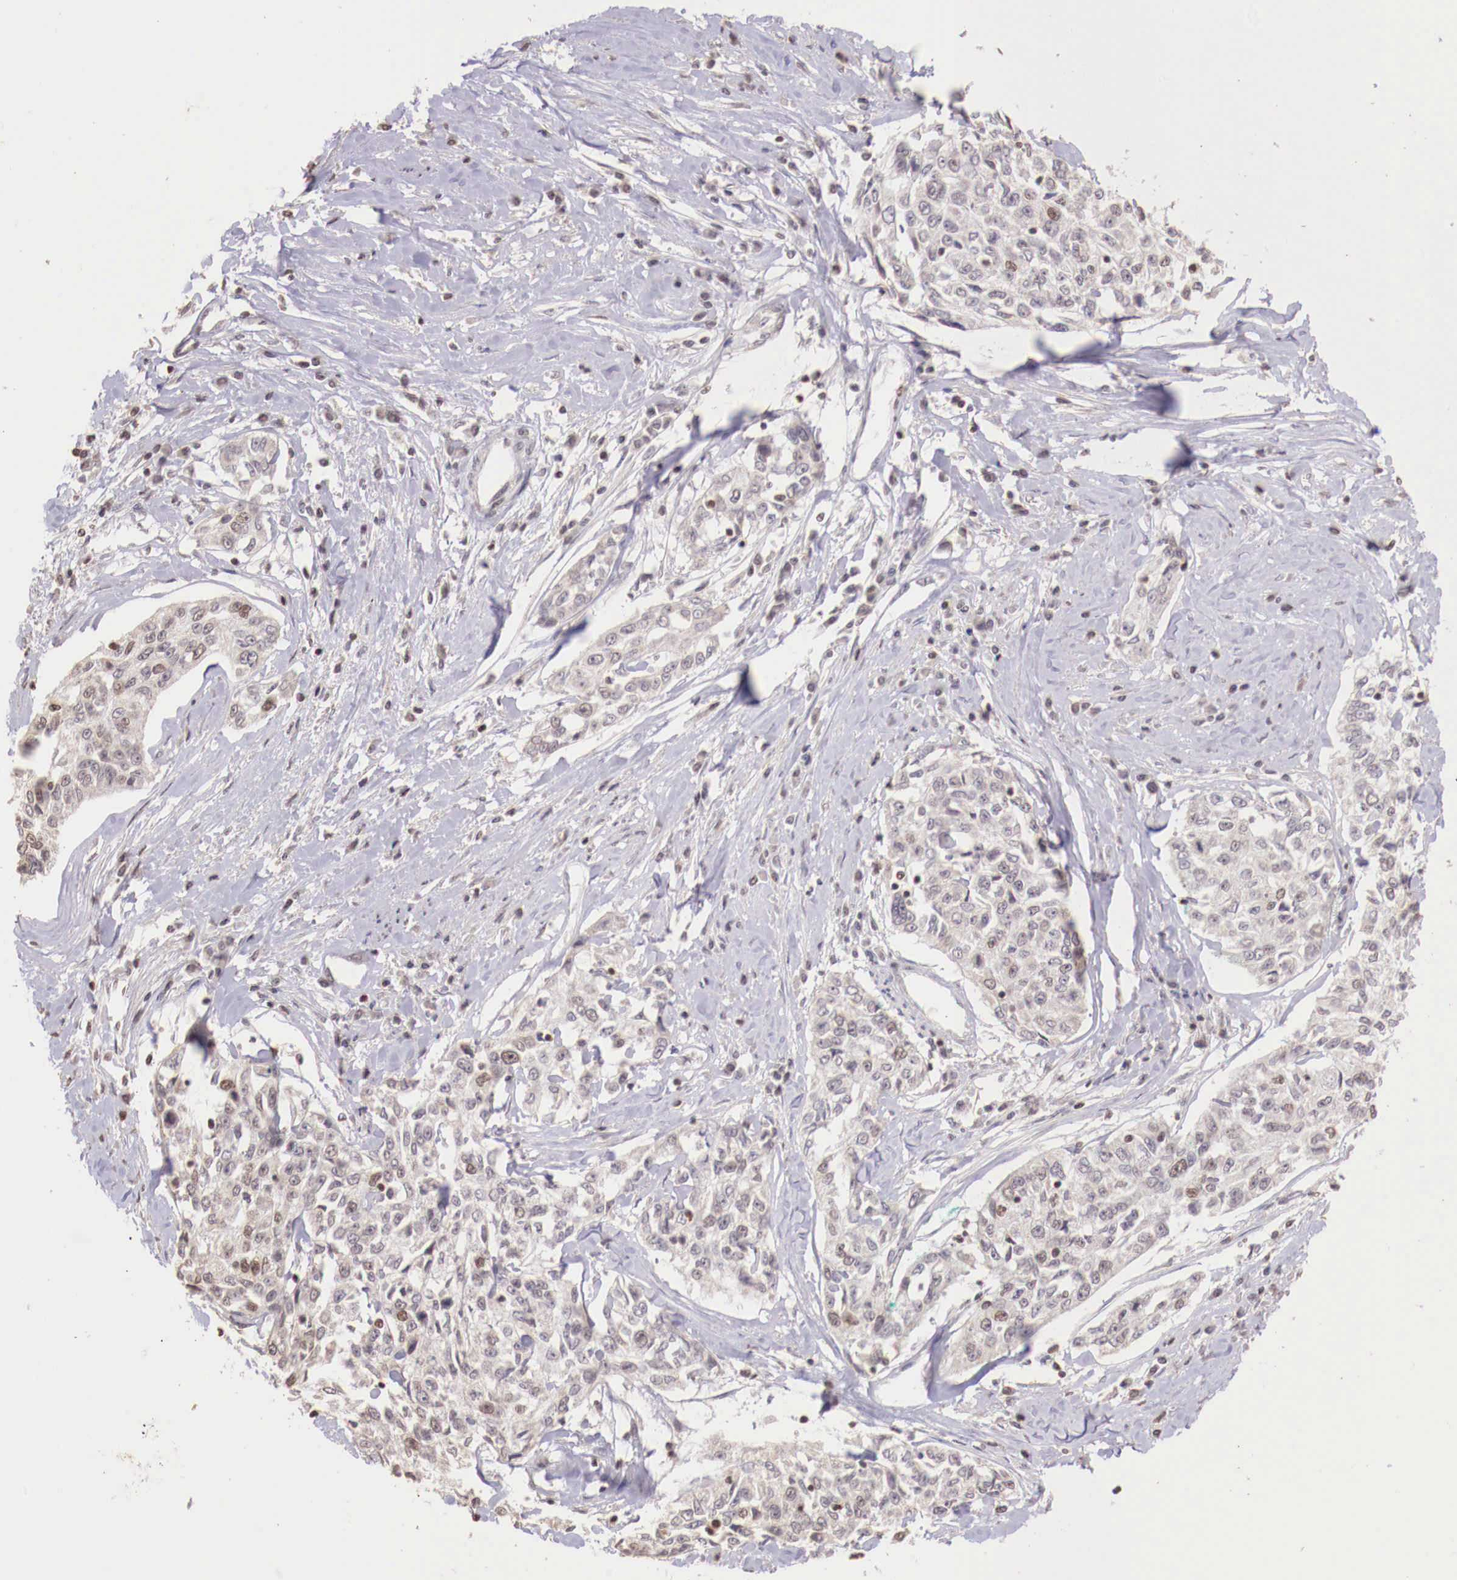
{"staining": {"intensity": "weak", "quantity": "<25%", "location": "nuclear"}, "tissue": "cervical cancer", "cell_type": "Tumor cells", "image_type": "cancer", "snomed": [{"axis": "morphology", "description": "Squamous cell carcinoma, NOS"}, {"axis": "topography", "description": "Cervix"}], "caption": "There is no significant positivity in tumor cells of cervical cancer. Brightfield microscopy of IHC stained with DAB (3,3'-diaminobenzidine) (brown) and hematoxylin (blue), captured at high magnification.", "gene": "SP1", "patient": {"sex": "female", "age": 57}}